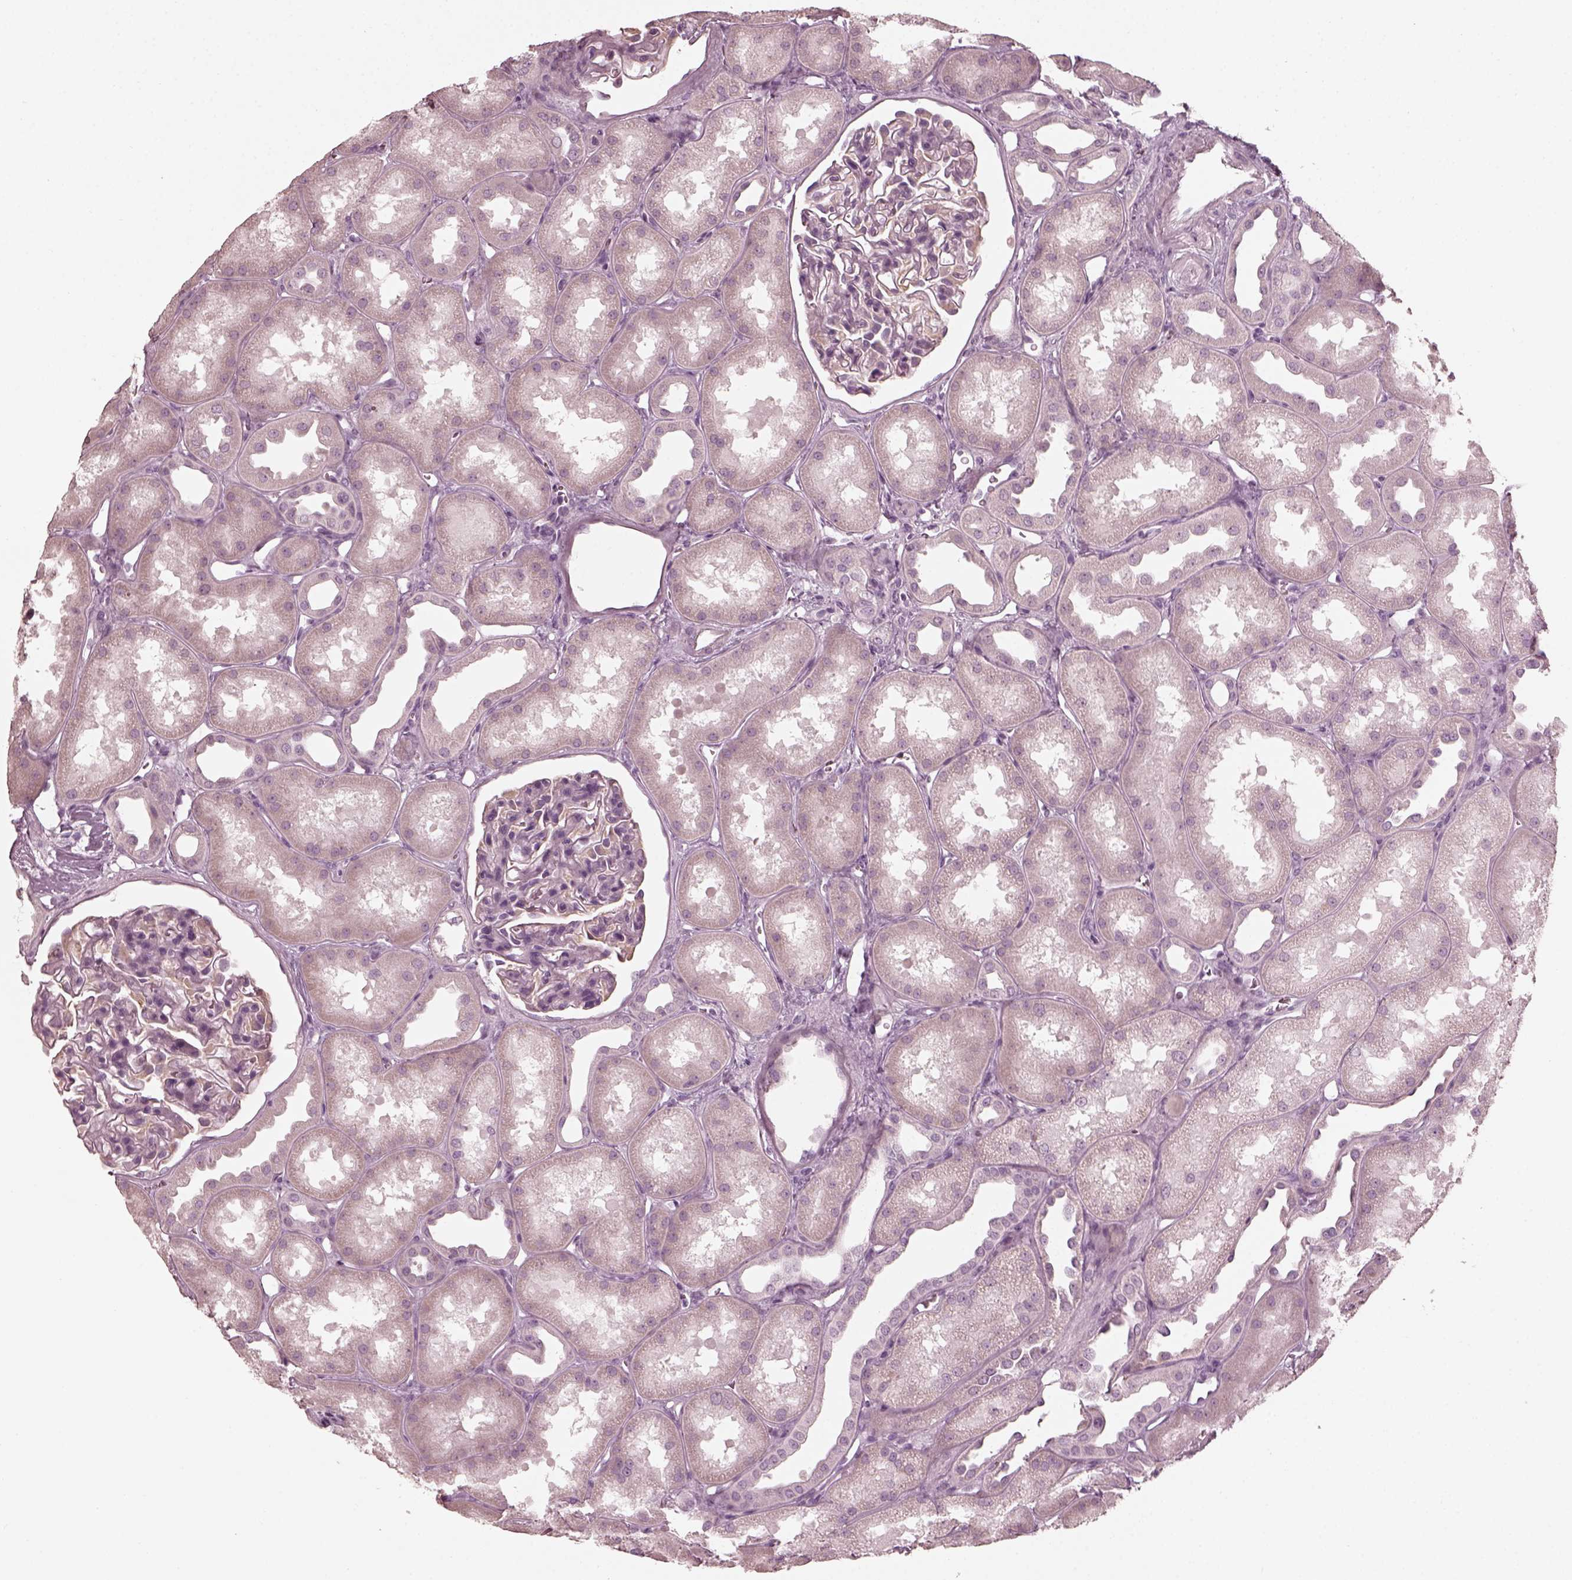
{"staining": {"intensity": "negative", "quantity": "none", "location": "none"}, "tissue": "kidney", "cell_type": "Cells in glomeruli", "image_type": "normal", "snomed": [{"axis": "morphology", "description": "Normal tissue, NOS"}, {"axis": "topography", "description": "Kidney"}], "caption": "There is no significant expression in cells in glomeruli of kidney. Brightfield microscopy of immunohistochemistry stained with DAB (brown) and hematoxylin (blue), captured at high magnification.", "gene": "SAXO2", "patient": {"sex": "male", "age": 61}}